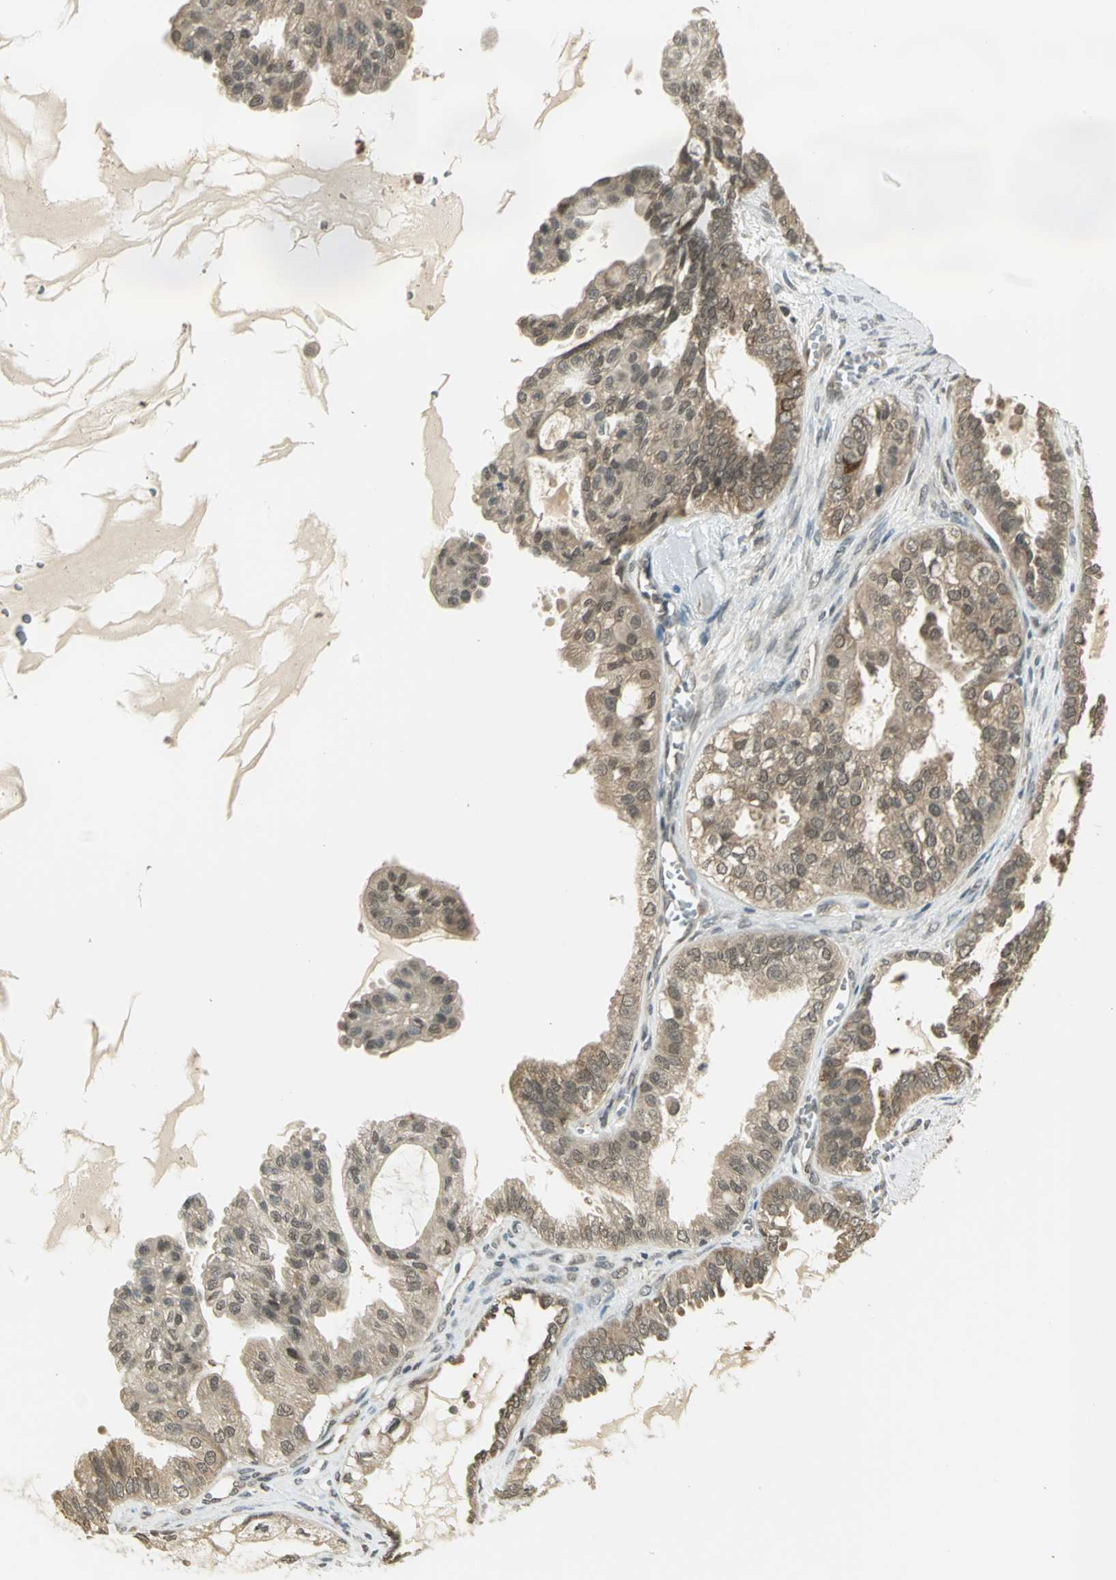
{"staining": {"intensity": "weak", "quantity": ">75%", "location": "cytoplasmic/membranous"}, "tissue": "ovarian cancer", "cell_type": "Tumor cells", "image_type": "cancer", "snomed": [{"axis": "morphology", "description": "Carcinoma, NOS"}, {"axis": "morphology", "description": "Carcinoma, endometroid"}, {"axis": "topography", "description": "Ovary"}], "caption": "IHC histopathology image of ovarian cancer stained for a protein (brown), which demonstrates low levels of weak cytoplasmic/membranous expression in about >75% of tumor cells.", "gene": "CDC34", "patient": {"sex": "female", "age": 50}}